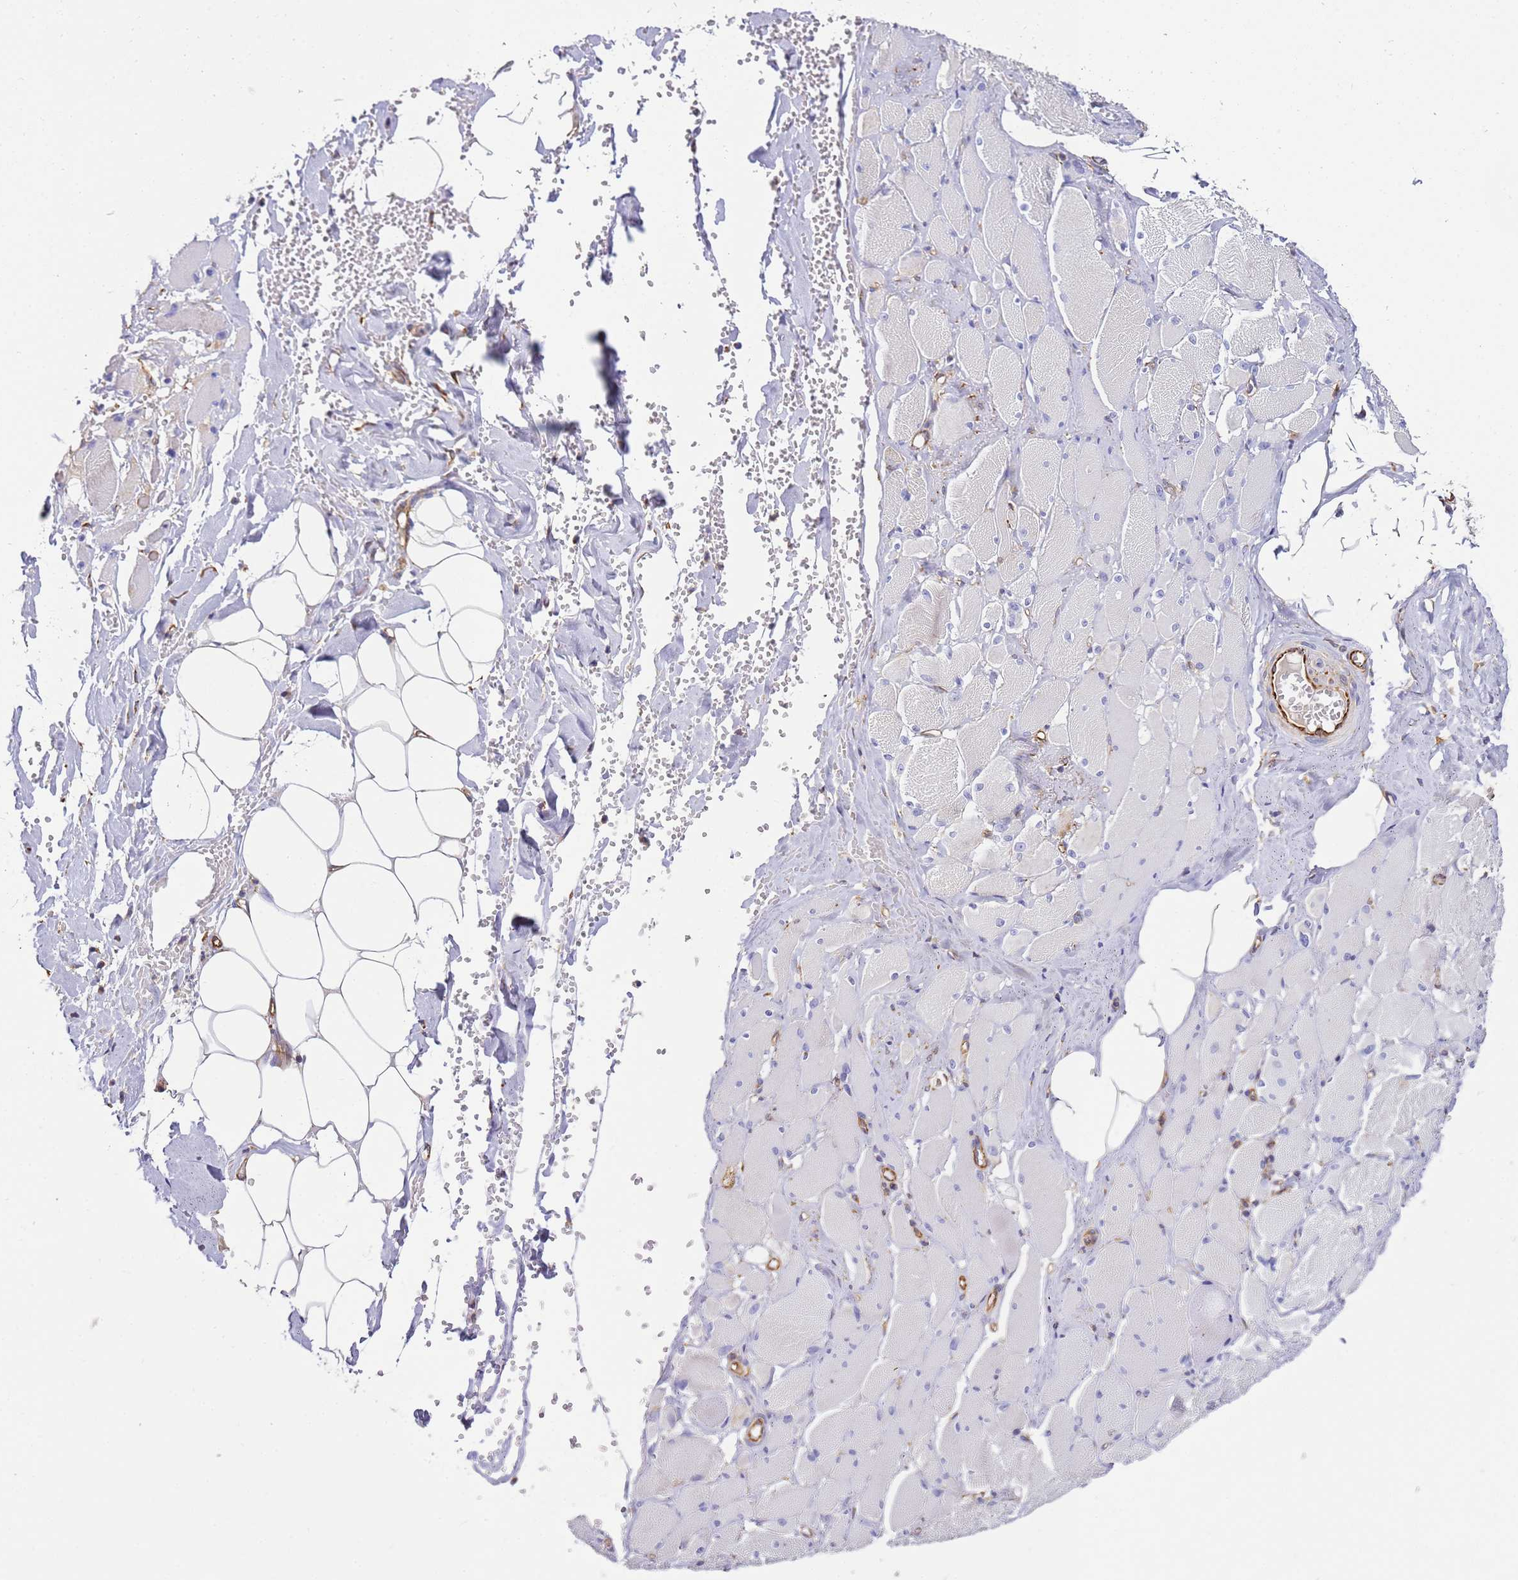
{"staining": {"intensity": "weak", "quantity": "<25%", "location": "cytoplasmic/membranous"}, "tissue": "skeletal muscle", "cell_type": "Myocytes", "image_type": "normal", "snomed": [{"axis": "morphology", "description": "Normal tissue, NOS"}, {"axis": "morphology", "description": "Basal cell carcinoma"}, {"axis": "topography", "description": "Skeletal muscle"}], "caption": "Immunohistochemical staining of normal skeletal muscle displays no significant positivity in myocytes.", "gene": "MRPL20", "patient": {"sex": "female", "age": 64}}